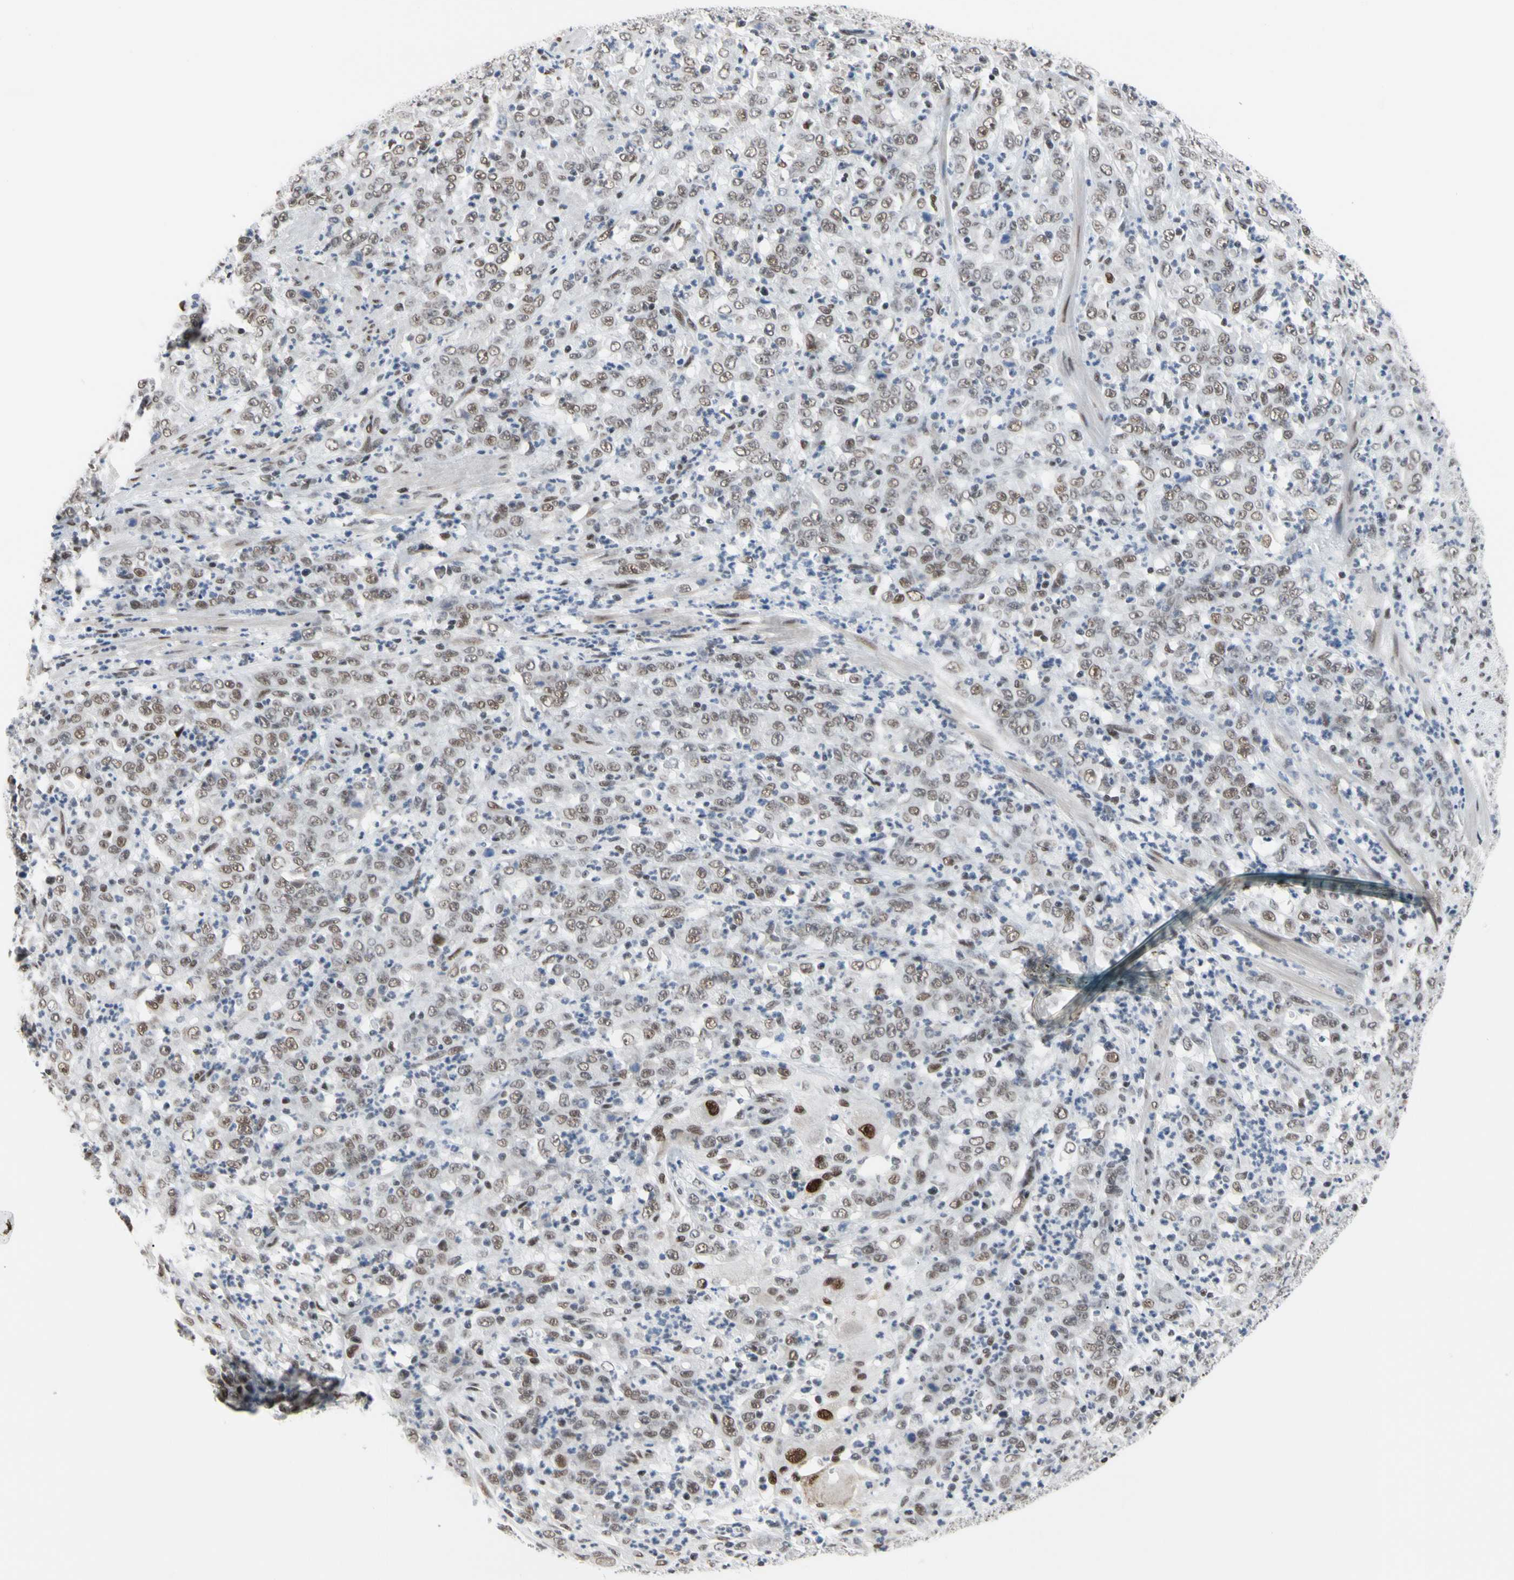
{"staining": {"intensity": "weak", "quantity": ">75%", "location": "nuclear"}, "tissue": "stomach cancer", "cell_type": "Tumor cells", "image_type": "cancer", "snomed": [{"axis": "morphology", "description": "Adenocarcinoma, NOS"}, {"axis": "topography", "description": "Stomach, lower"}], "caption": "Stomach adenocarcinoma stained with DAB IHC reveals low levels of weak nuclear expression in about >75% of tumor cells. (DAB = brown stain, brightfield microscopy at high magnification).", "gene": "FAM98B", "patient": {"sex": "female", "age": 71}}